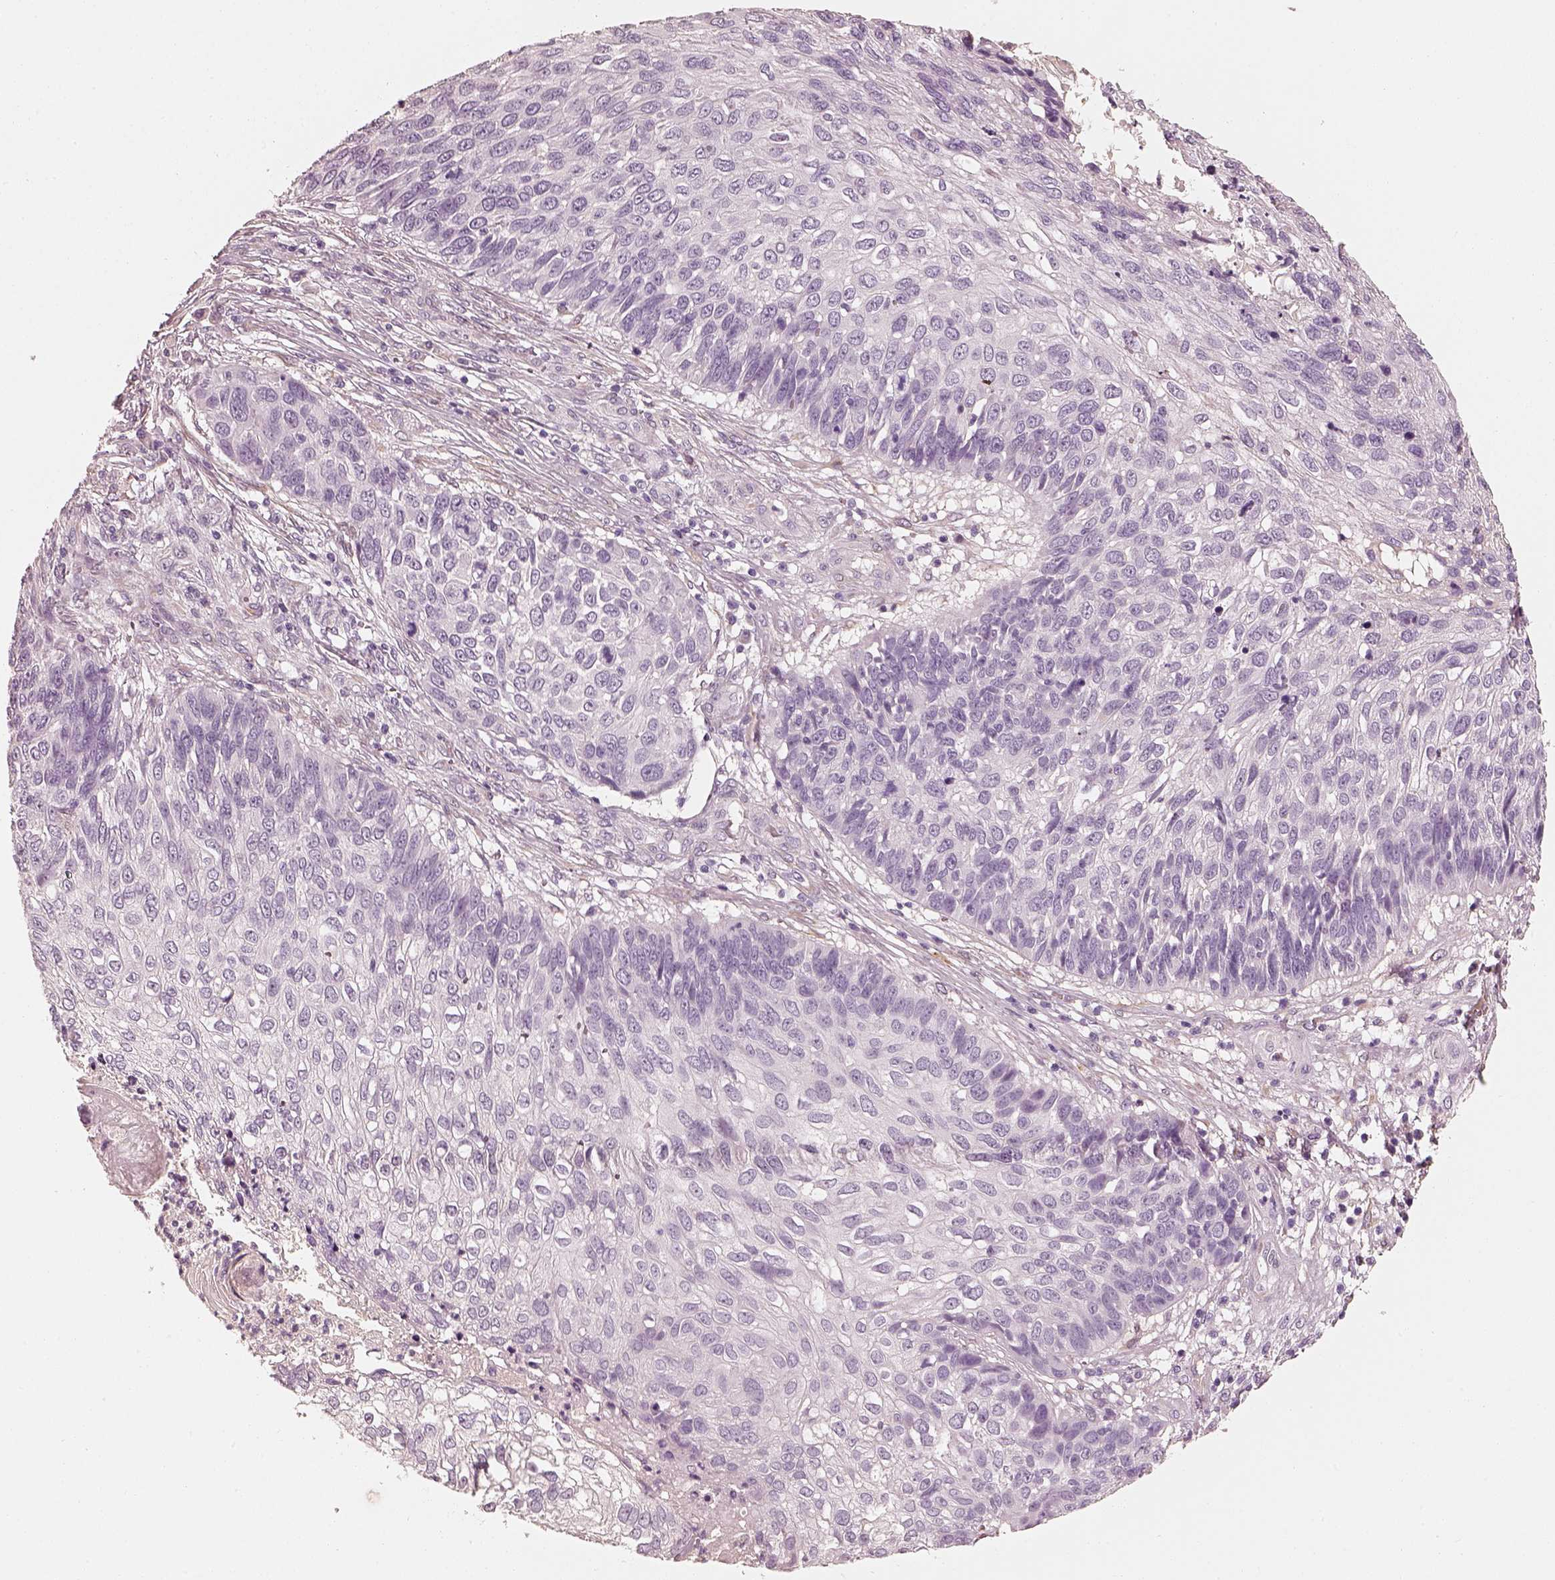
{"staining": {"intensity": "negative", "quantity": "none", "location": "none"}, "tissue": "skin cancer", "cell_type": "Tumor cells", "image_type": "cancer", "snomed": [{"axis": "morphology", "description": "Squamous cell carcinoma, NOS"}, {"axis": "topography", "description": "Skin"}], "caption": "IHC photomicrograph of neoplastic tissue: skin cancer stained with DAB (3,3'-diaminobenzidine) displays no significant protein positivity in tumor cells.", "gene": "RS1", "patient": {"sex": "male", "age": 92}}